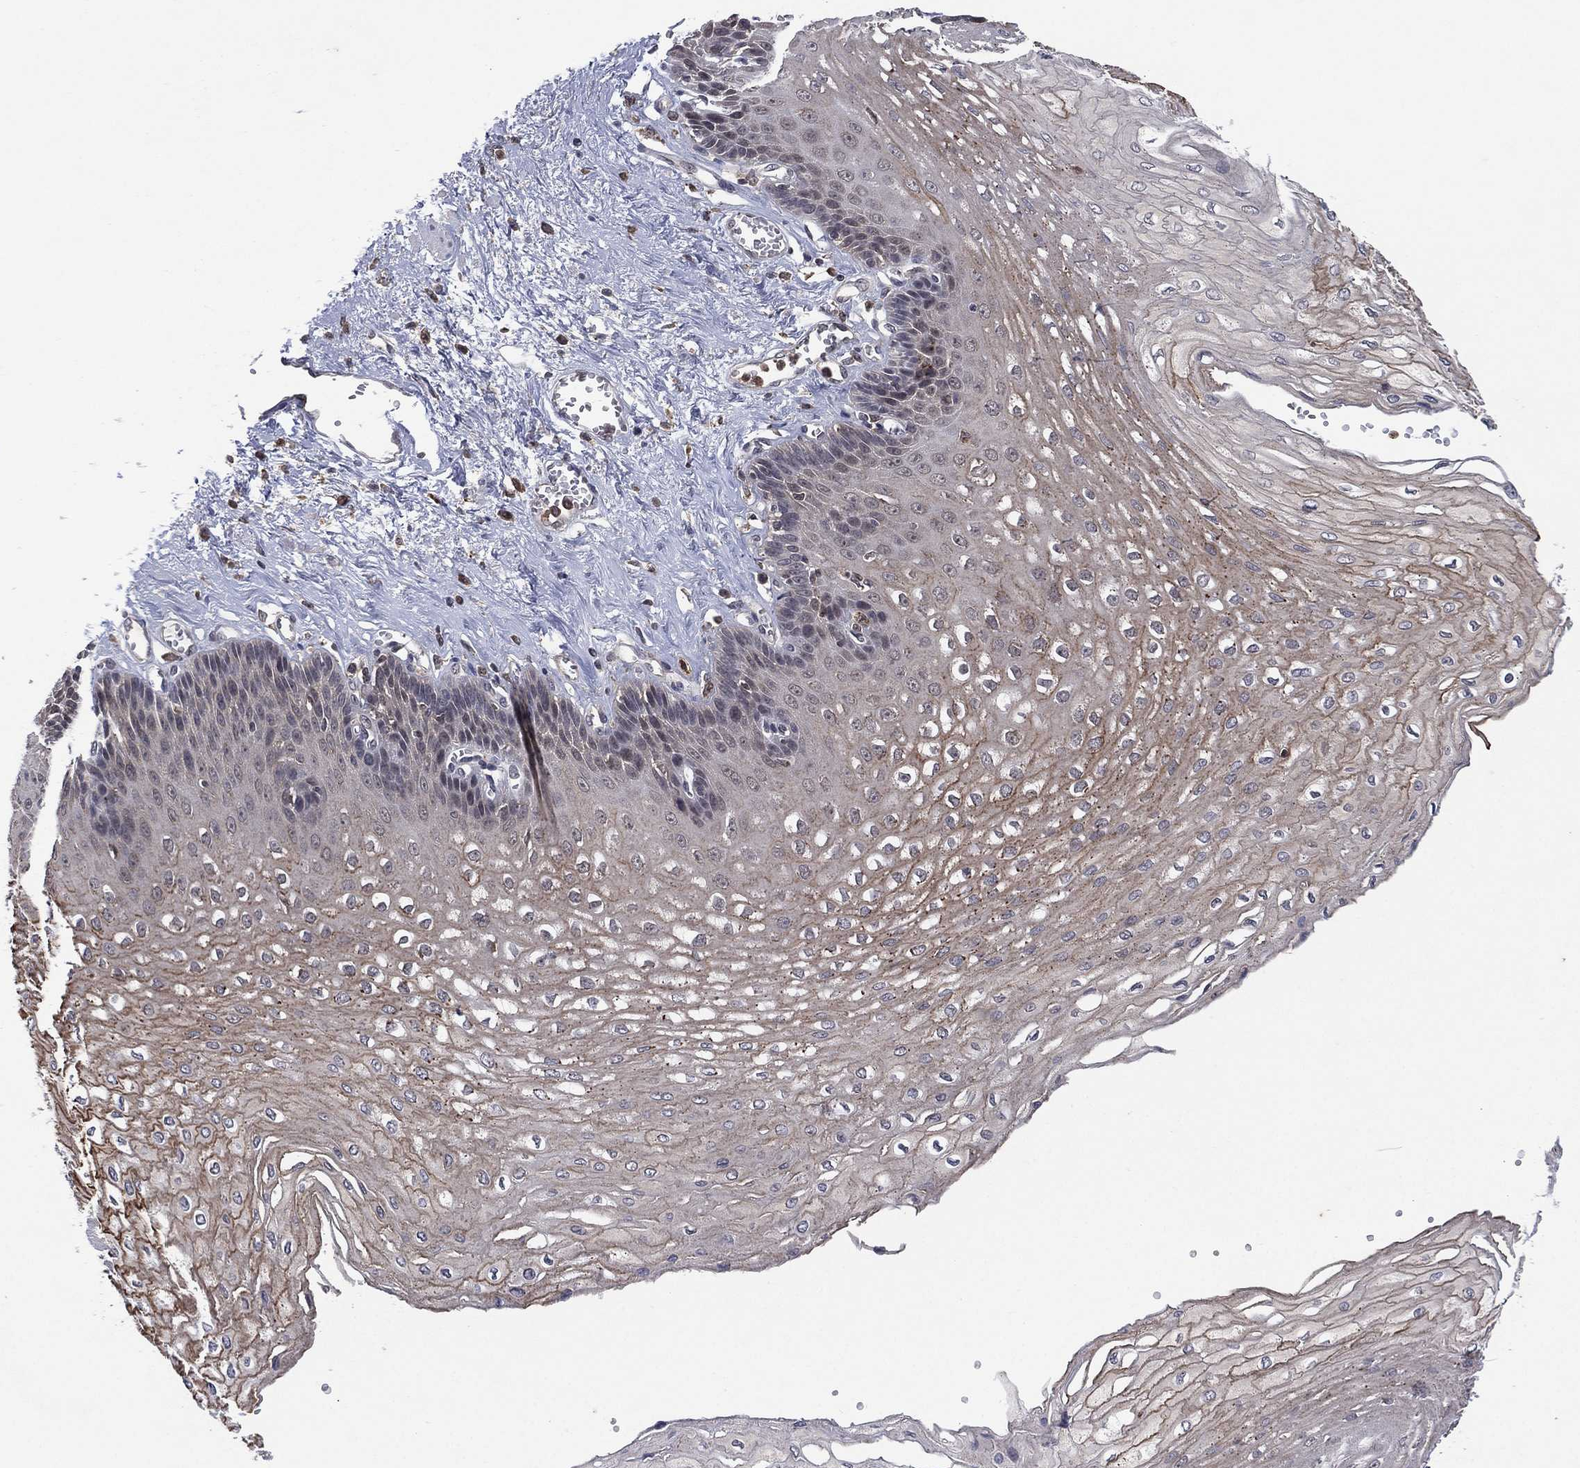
{"staining": {"intensity": "negative", "quantity": "none", "location": "none"}, "tissue": "esophagus", "cell_type": "Squamous epithelial cells", "image_type": "normal", "snomed": [{"axis": "morphology", "description": "Normal tissue, NOS"}, {"axis": "topography", "description": "Esophagus"}], "caption": "Immunohistochemistry (IHC) micrograph of benign human esophagus stained for a protein (brown), which exhibits no staining in squamous epithelial cells. The staining was performed using DAB (3,3'-diaminobenzidine) to visualize the protein expression in brown, while the nuclei were stained in blue with hematoxylin (Magnification: 20x).", "gene": "ATG4B", "patient": {"sex": "female", "age": 62}}